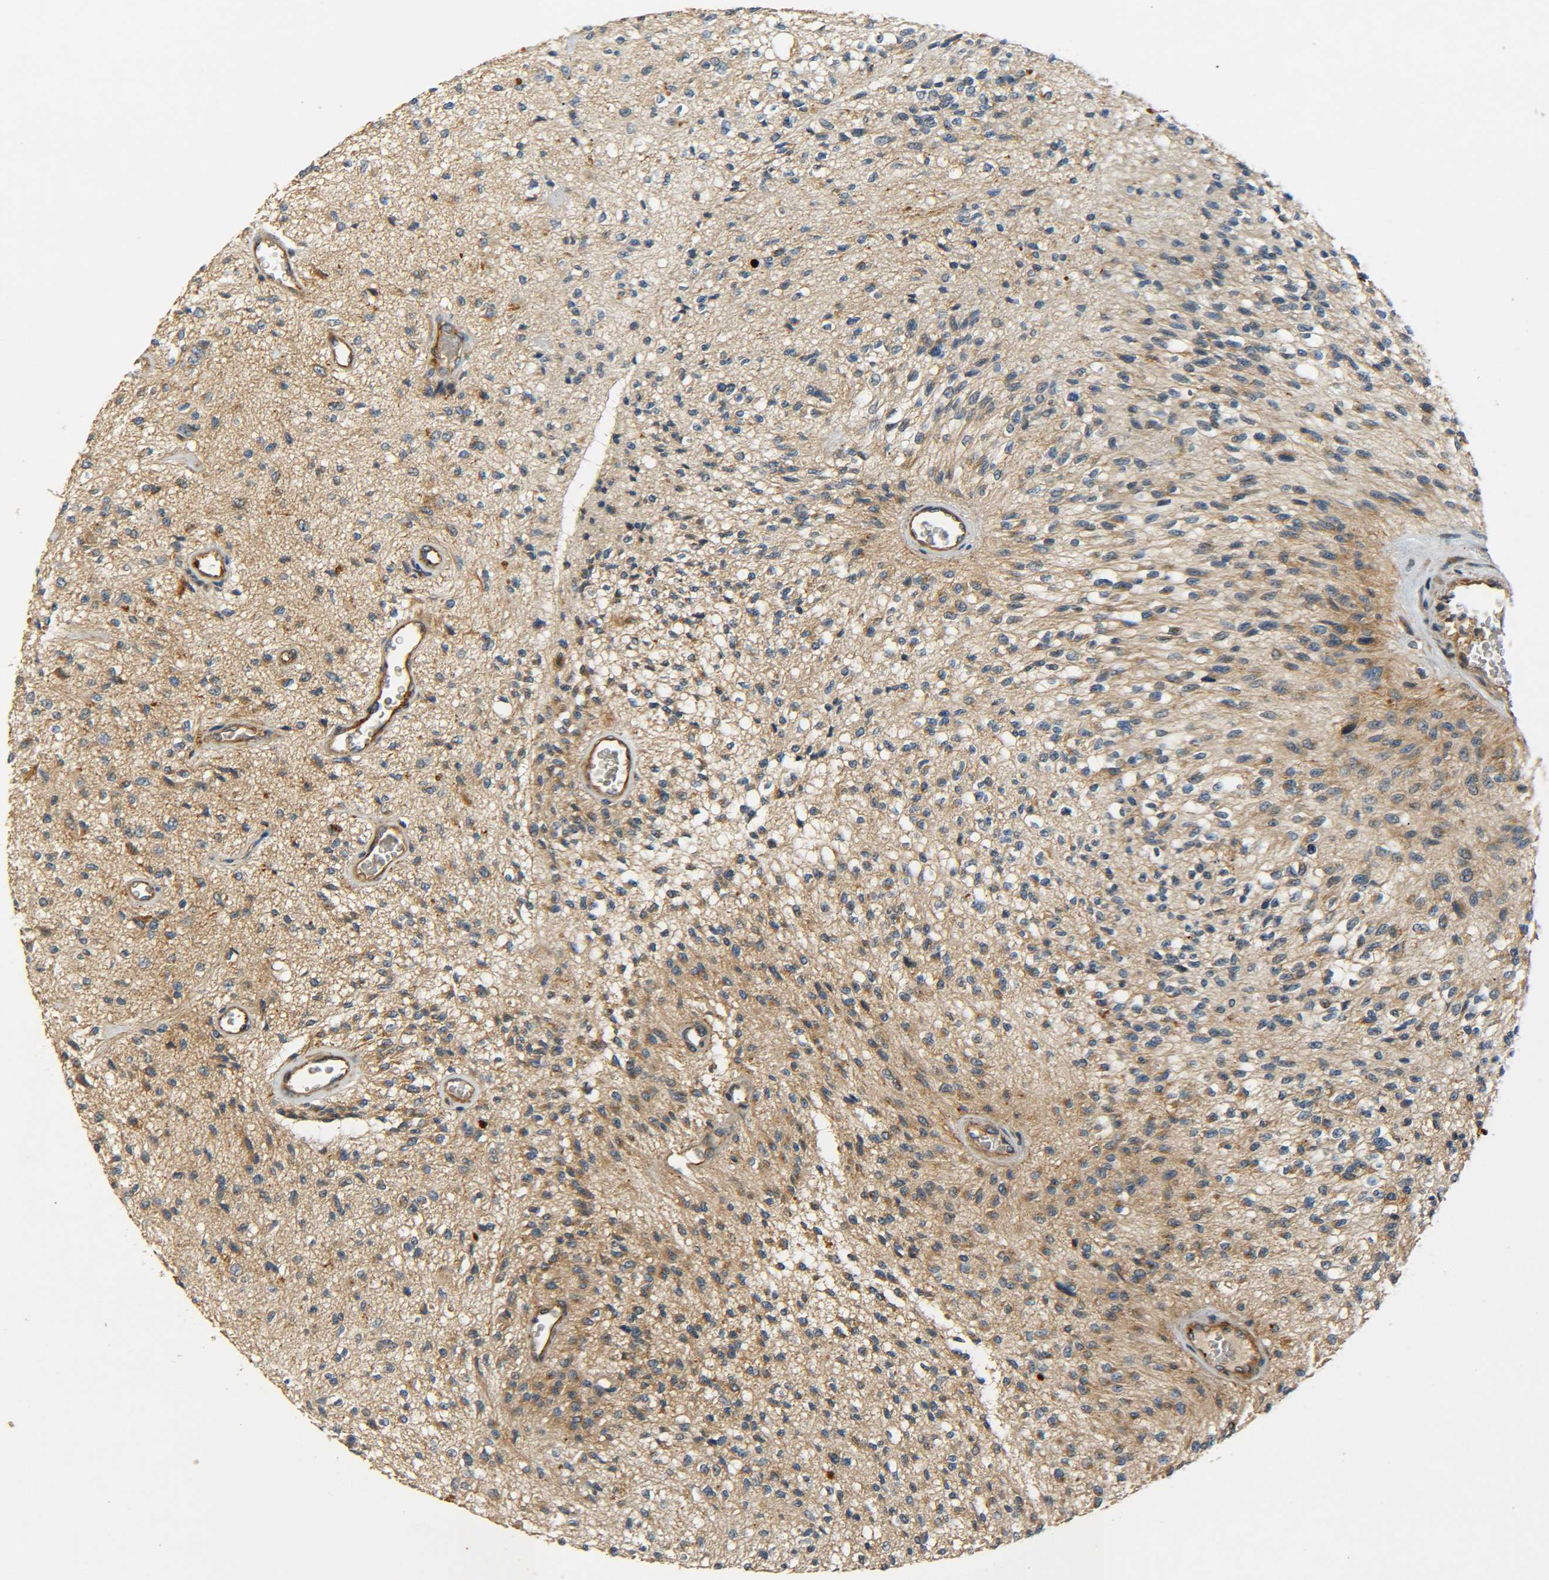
{"staining": {"intensity": "moderate", "quantity": ">75%", "location": "cytoplasmic/membranous"}, "tissue": "glioma", "cell_type": "Tumor cells", "image_type": "cancer", "snomed": [{"axis": "morphology", "description": "Normal tissue, NOS"}, {"axis": "morphology", "description": "Glioma, malignant, High grade"}, {"axis": "topography", "description": "Cerebral cortex"}], "caption": "This image exhibits immunohistochemistry staining of human glioma, with medium moderate cytoplasmic/membranous positivity in about >75% of tumor cells.", "gene": "LRCH3", "patient": {"sex": "male", "age": 77}}